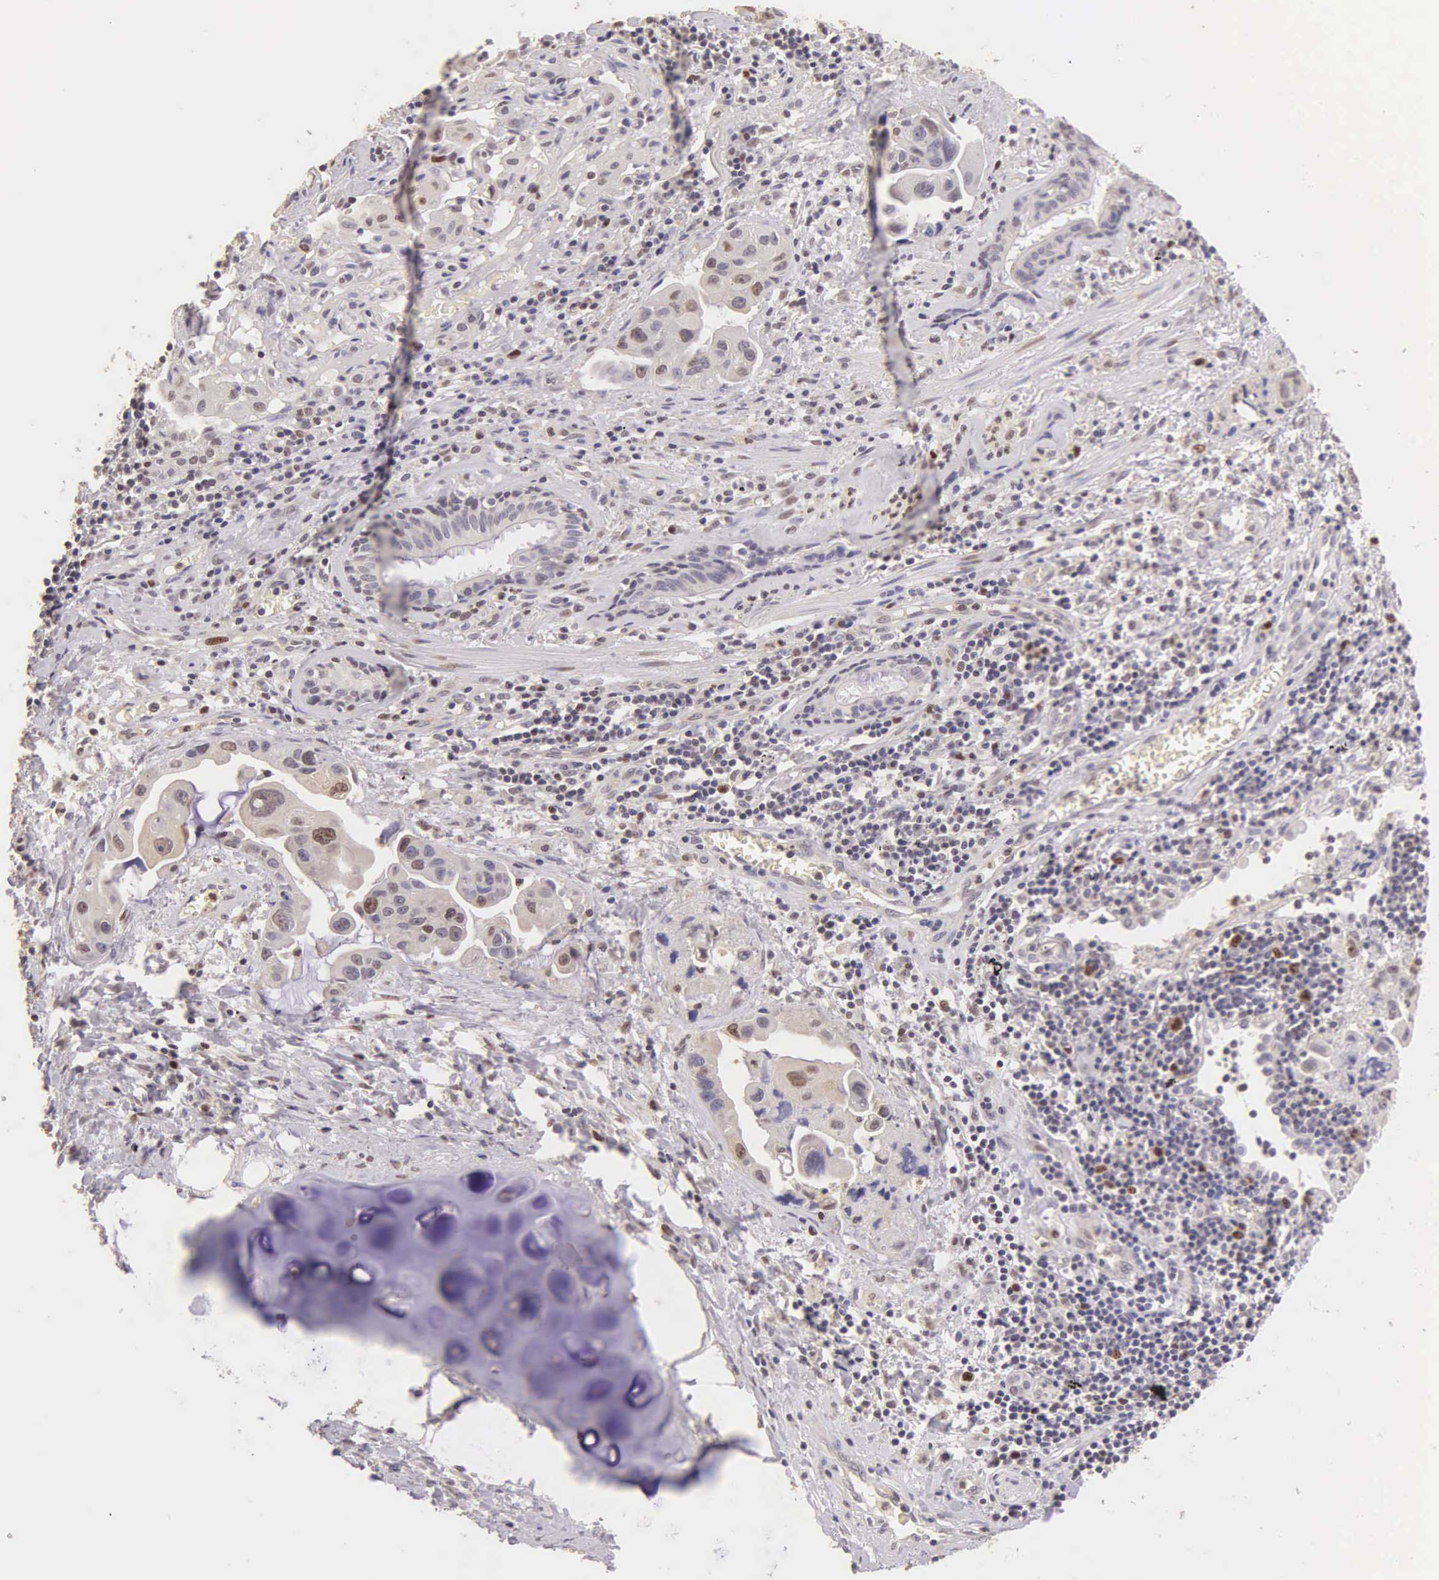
{"staining": {"intensity": "moderate", "quantity": "<25%", "location": "nuclear"}, "tissue": "lung cancer", "cell_type": "Tumor cells", "image_type": "cancer", "snomed": [{"axis": "morphology", "description": "Adenocarcinoma, NOS"}, {"axis": "topography", "description": "Lung"}], "caption": "DAB immunohistochemical staining of lung cancer (adenocarcinoma) shows moderate nuclear protein positivity in about <25% of tumor cells.", "gene": "MKI67", "patient": {"sex": "male", "age": 64}}